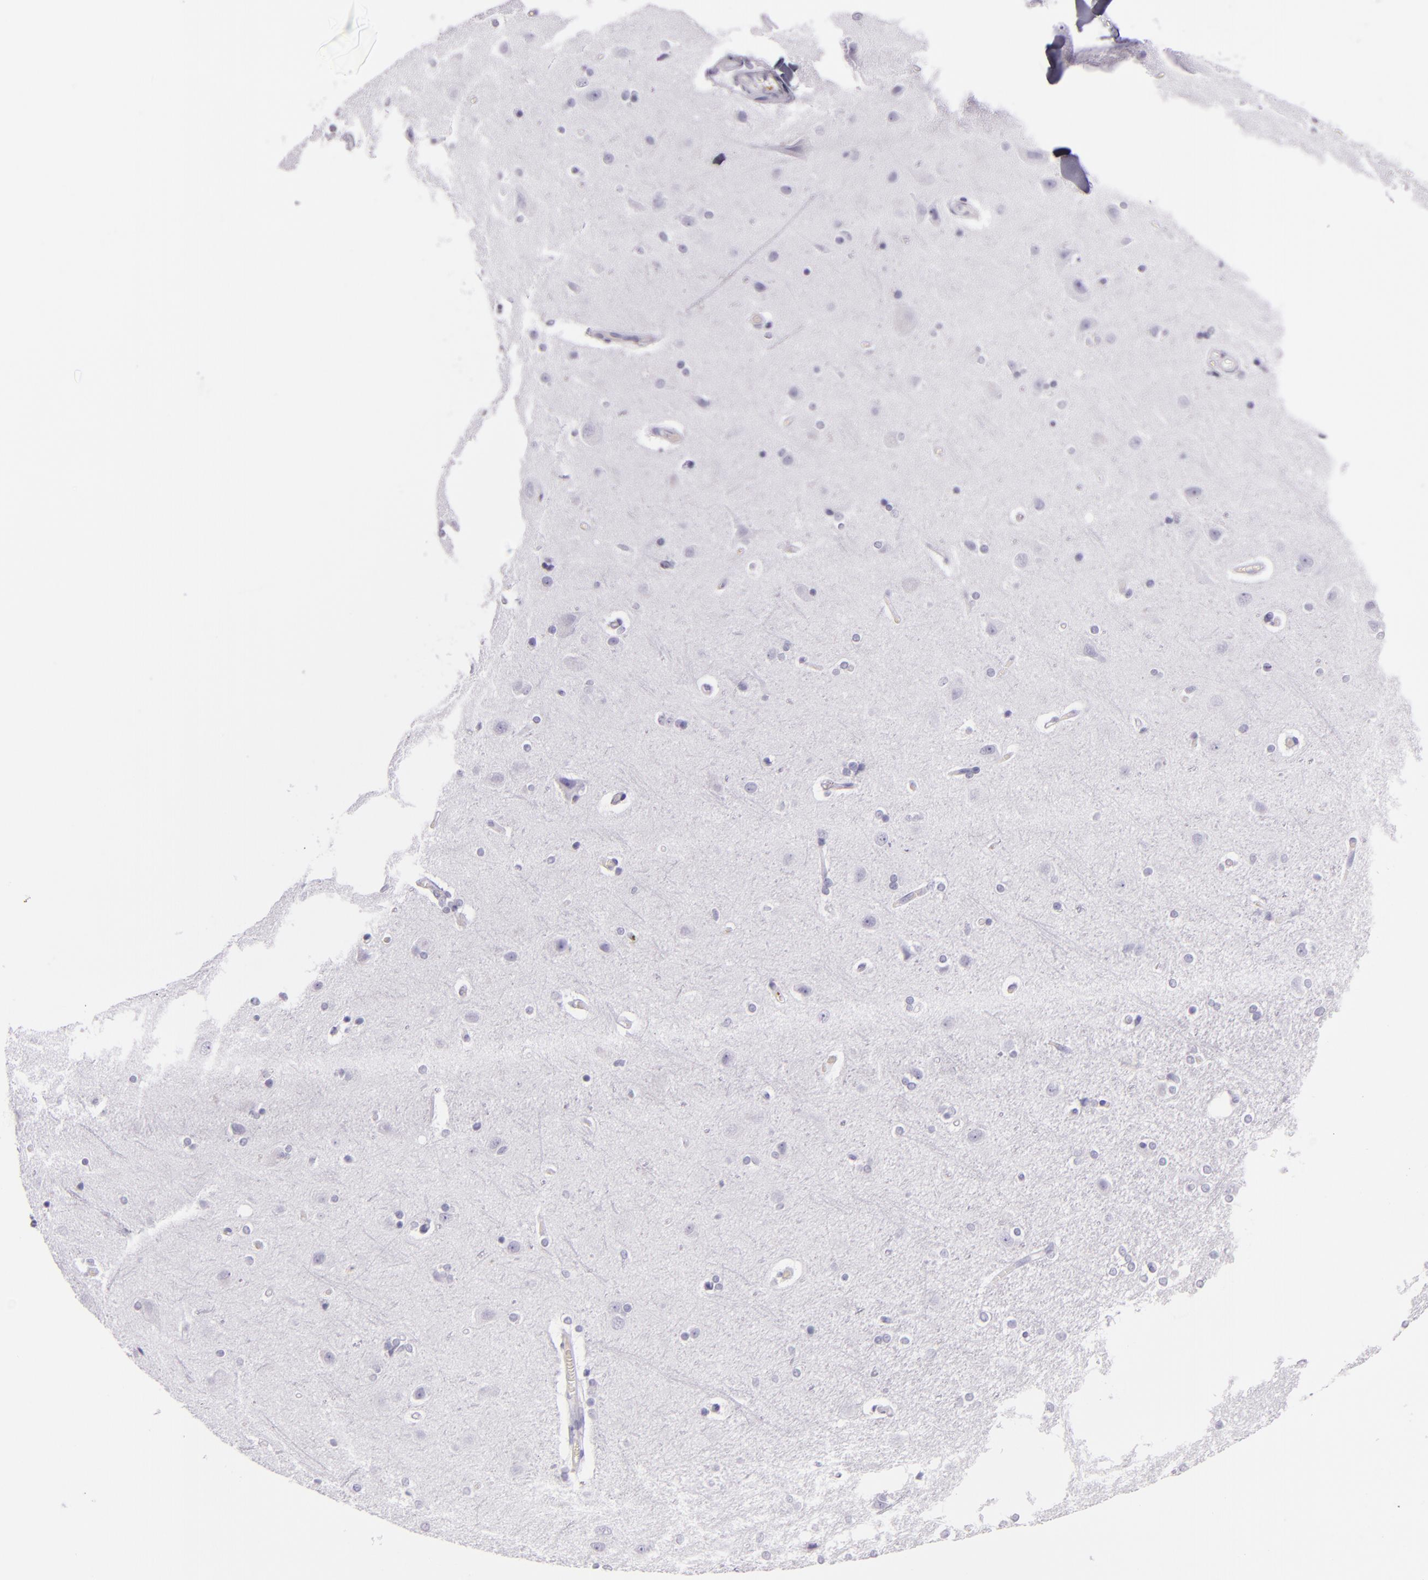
{"staining": {"intensity": "negative", "quantity": "none", "location": "none"}, "tissue": "cerebral cortex", "cell_type": "Endothelial cells", "image_type": "normal", "snomed": [{"axis": "morphology", "description": "Normal tissue, NOS"}, {"axis": "topography", "description": "Cerebral cortex"}], "caption": "DAB immunohistochemical staining of normal human cerebral cortex exhibits no significant staining in endothelial cells. (Stains: DAB (3,3'-diaminobenzidine) IHC with hematoxylin counter stain, Microscopy: brightfield microscopy at high magnification).", "gene": "SELP", "patient": {"sex": "female", "age": 54}}